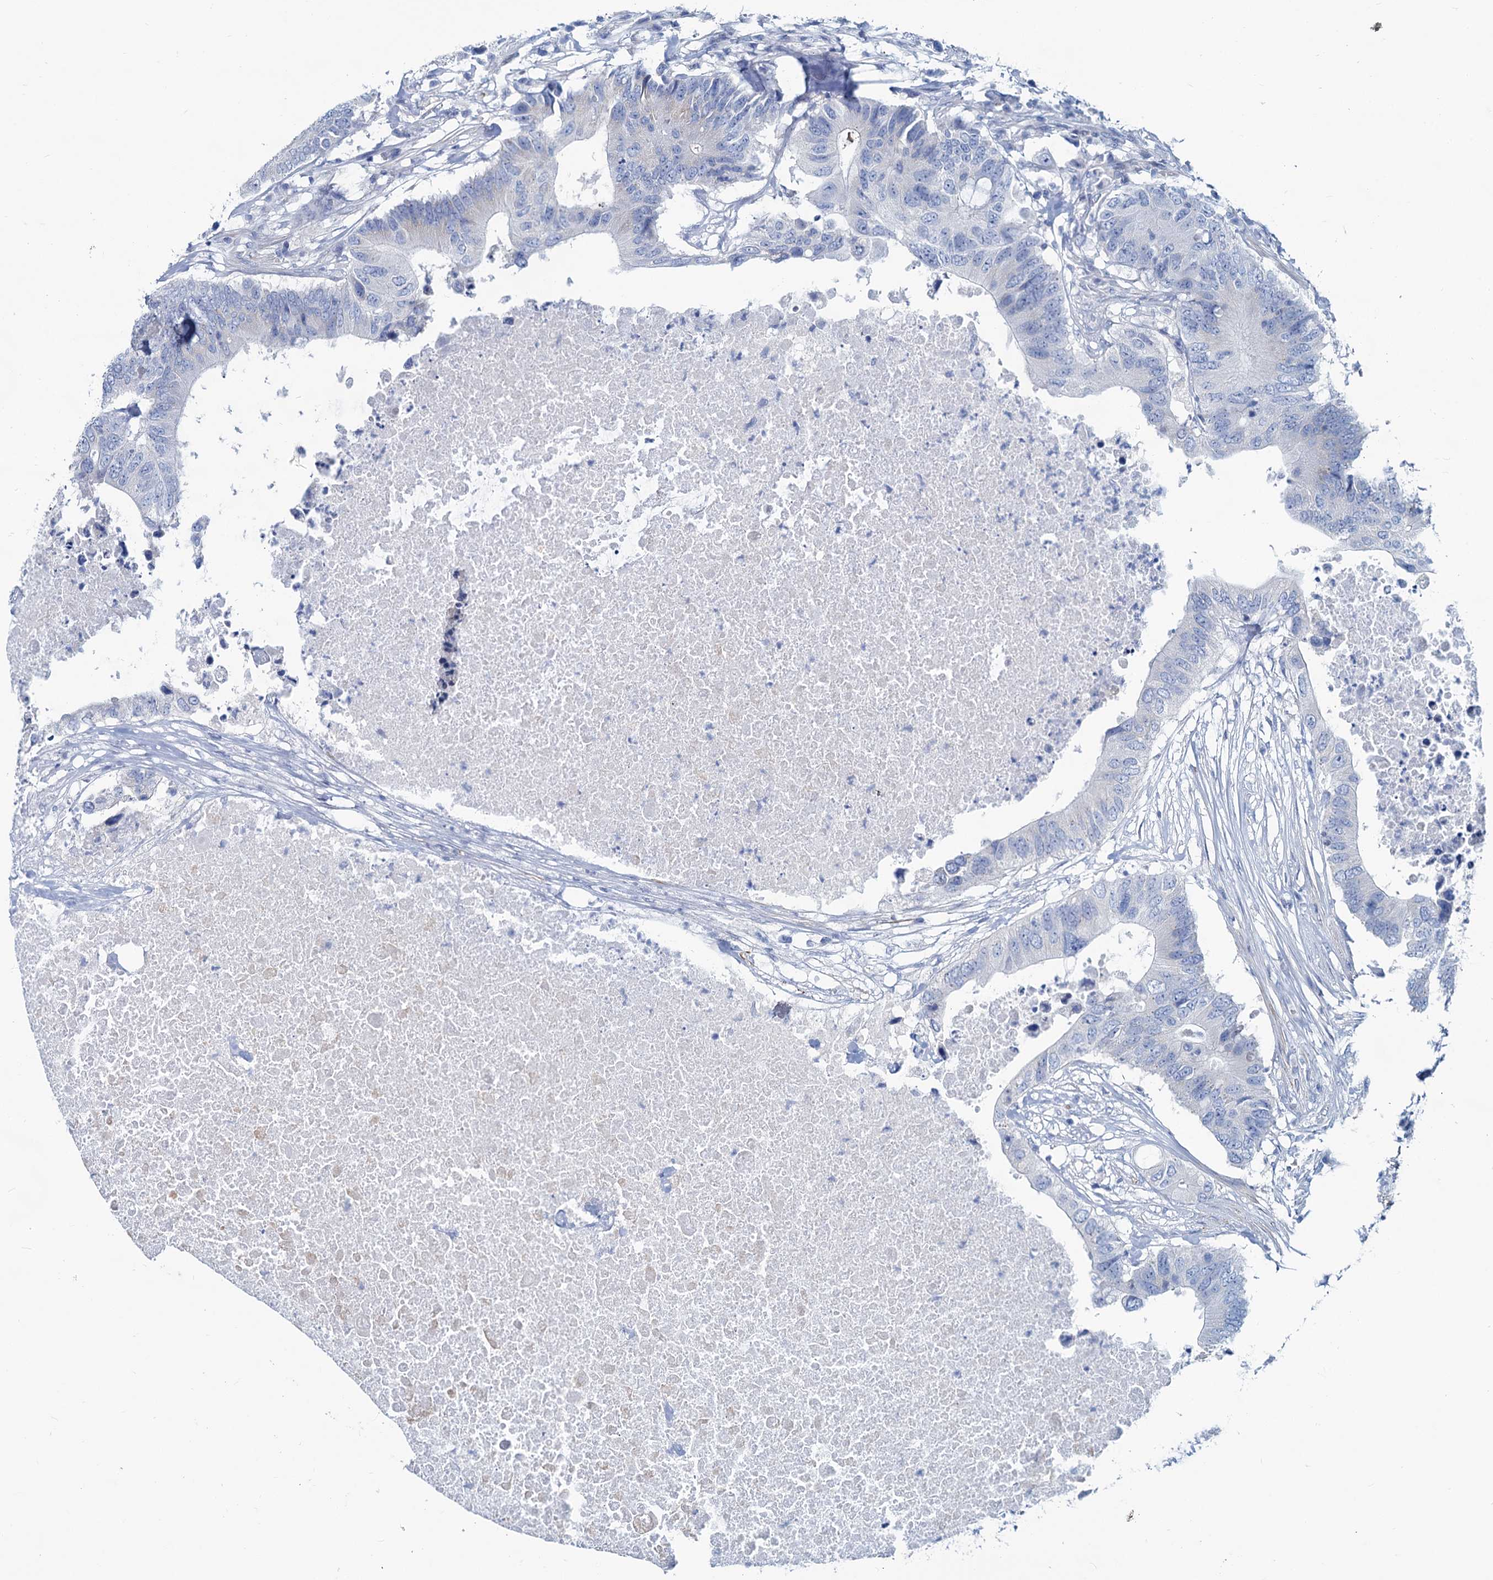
{"staining": {"intensity": "negative", "quantity": "none", "location": "none"}, "tissue": "colorectal cancer", "cell_type": "Tumor cells", "image_type": "cancer", "snomed": [{"axis": "morphology", "description": "Adenocarcinoma, NOS"}, {"axis": "topography", "description": "Colon"}], "caption": "Micrograph shows no protein expression in tumor cells of adenocarcinoma (colorectal) tissue.", "gene": "SLC1A3", "patient": {"sex": "male", "age": 71}}